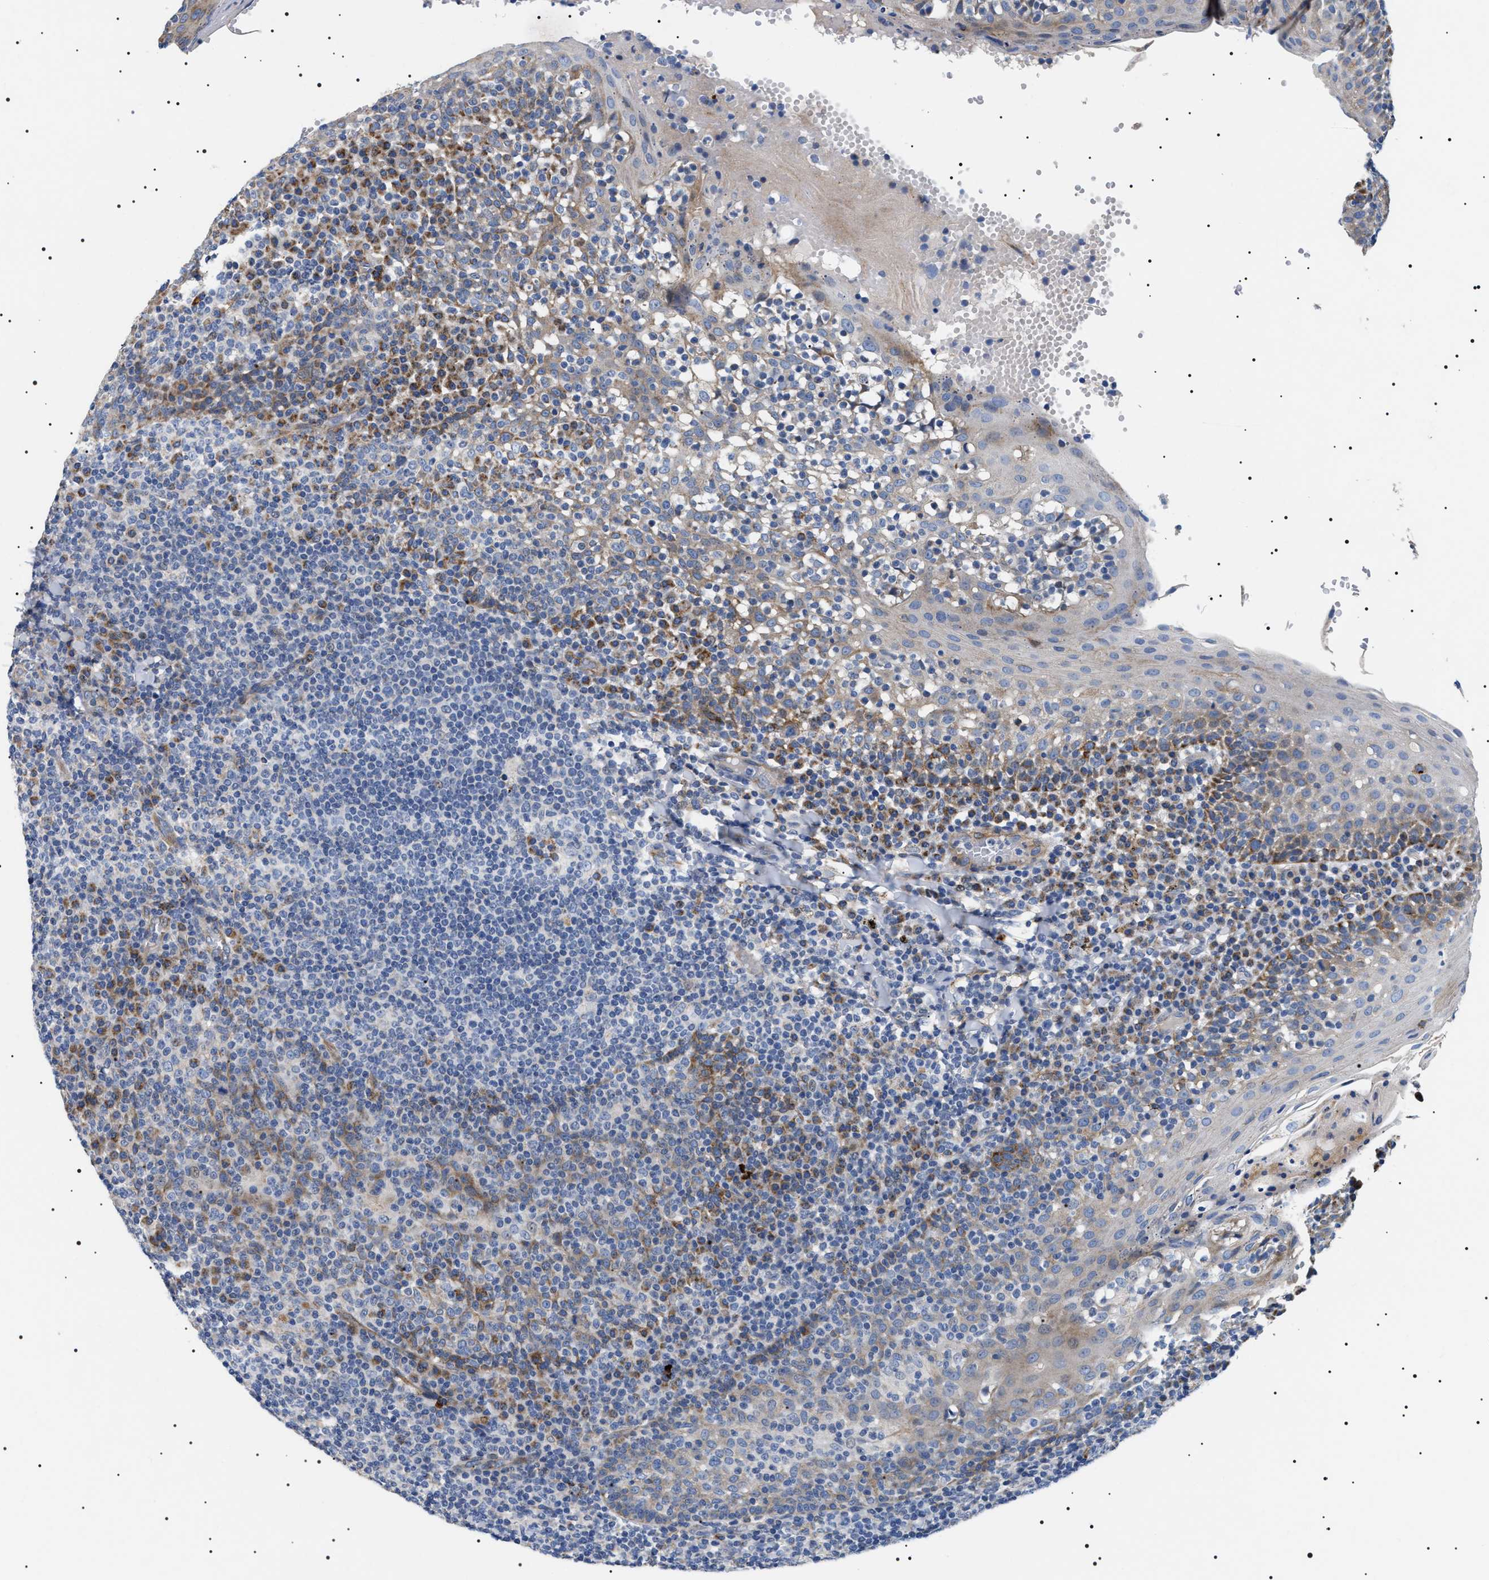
{"staining": {"intensity": "negative", "quantity": "none", "location": "none"}, "tissue": "tonsil", "cell_type": "Germinal center cells", "image_type": "normal", "snomed": [{"axis": "morphology", "description": "Normal tissue, NOS"}, {"axis": "topography", "description": "Tonsil"}], "caption": "The micrograph reveals no staining of germinal center cells in normal tonsil. (DAB (3,3'-diaminobenzidine) IHC, high magnification).", "gene": "TMEM222", "patient": {"sex": "female", "age": 19}}